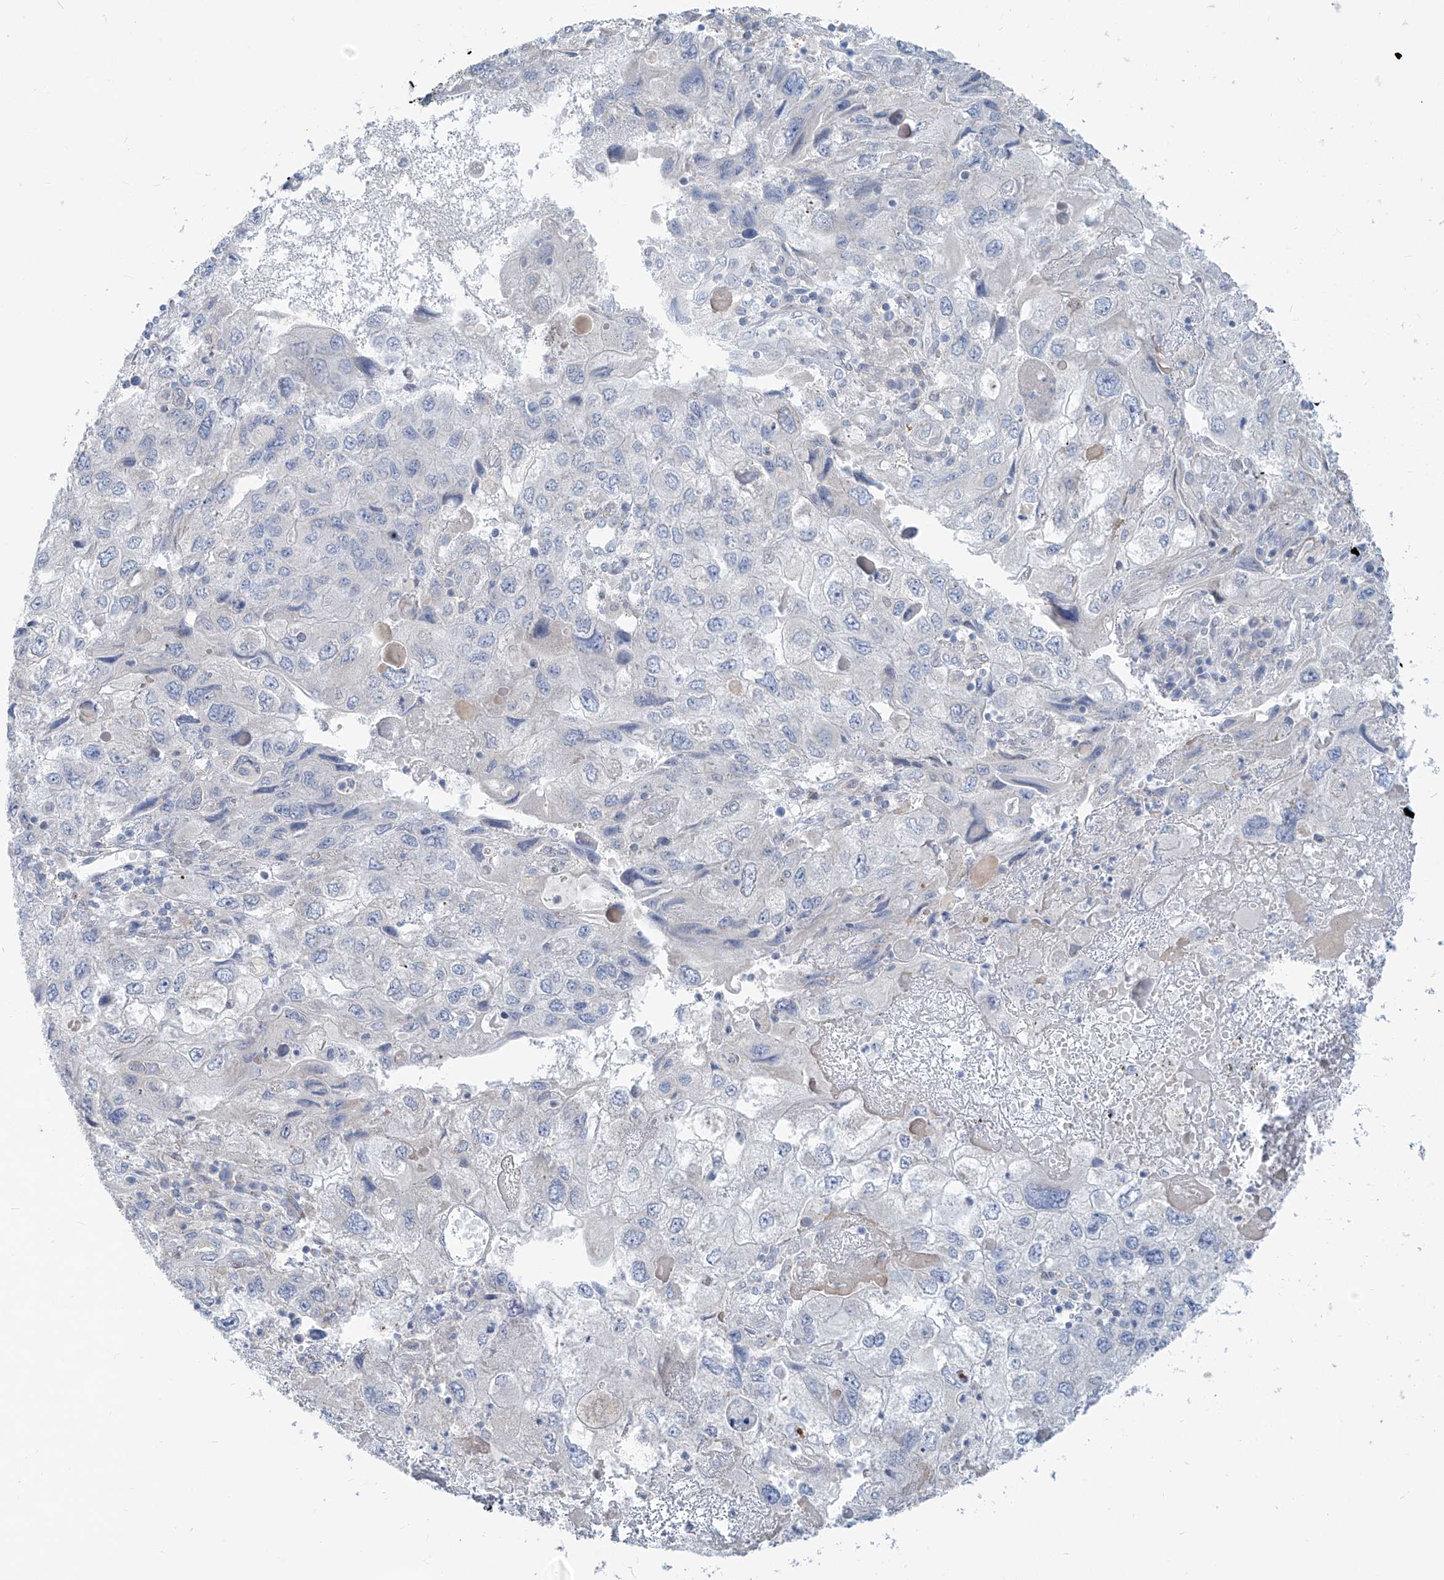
{"staining": {"intensity": "negative", "quantity": "none", "location": "none"}, "tissue": "endometrial cancer", "cell_type": "Tumor cells", "image_type": "cancer", "snomed": [{"axis": "morphology", "description": "Adenocarcinoma, NOS"}, {"axis": "topography", "description": "Endometrium"}], "caption": "Immunohistochemistry (IHC) image of neoplastic tissue: human endometrial adenocarcinoma stained with DAB (3,3'-diaminobenzidine) displays no significant protein positivity in tumor cells.", "gene": "KRTAP25-1", "patient": {"sex": "female", "age": 49}}